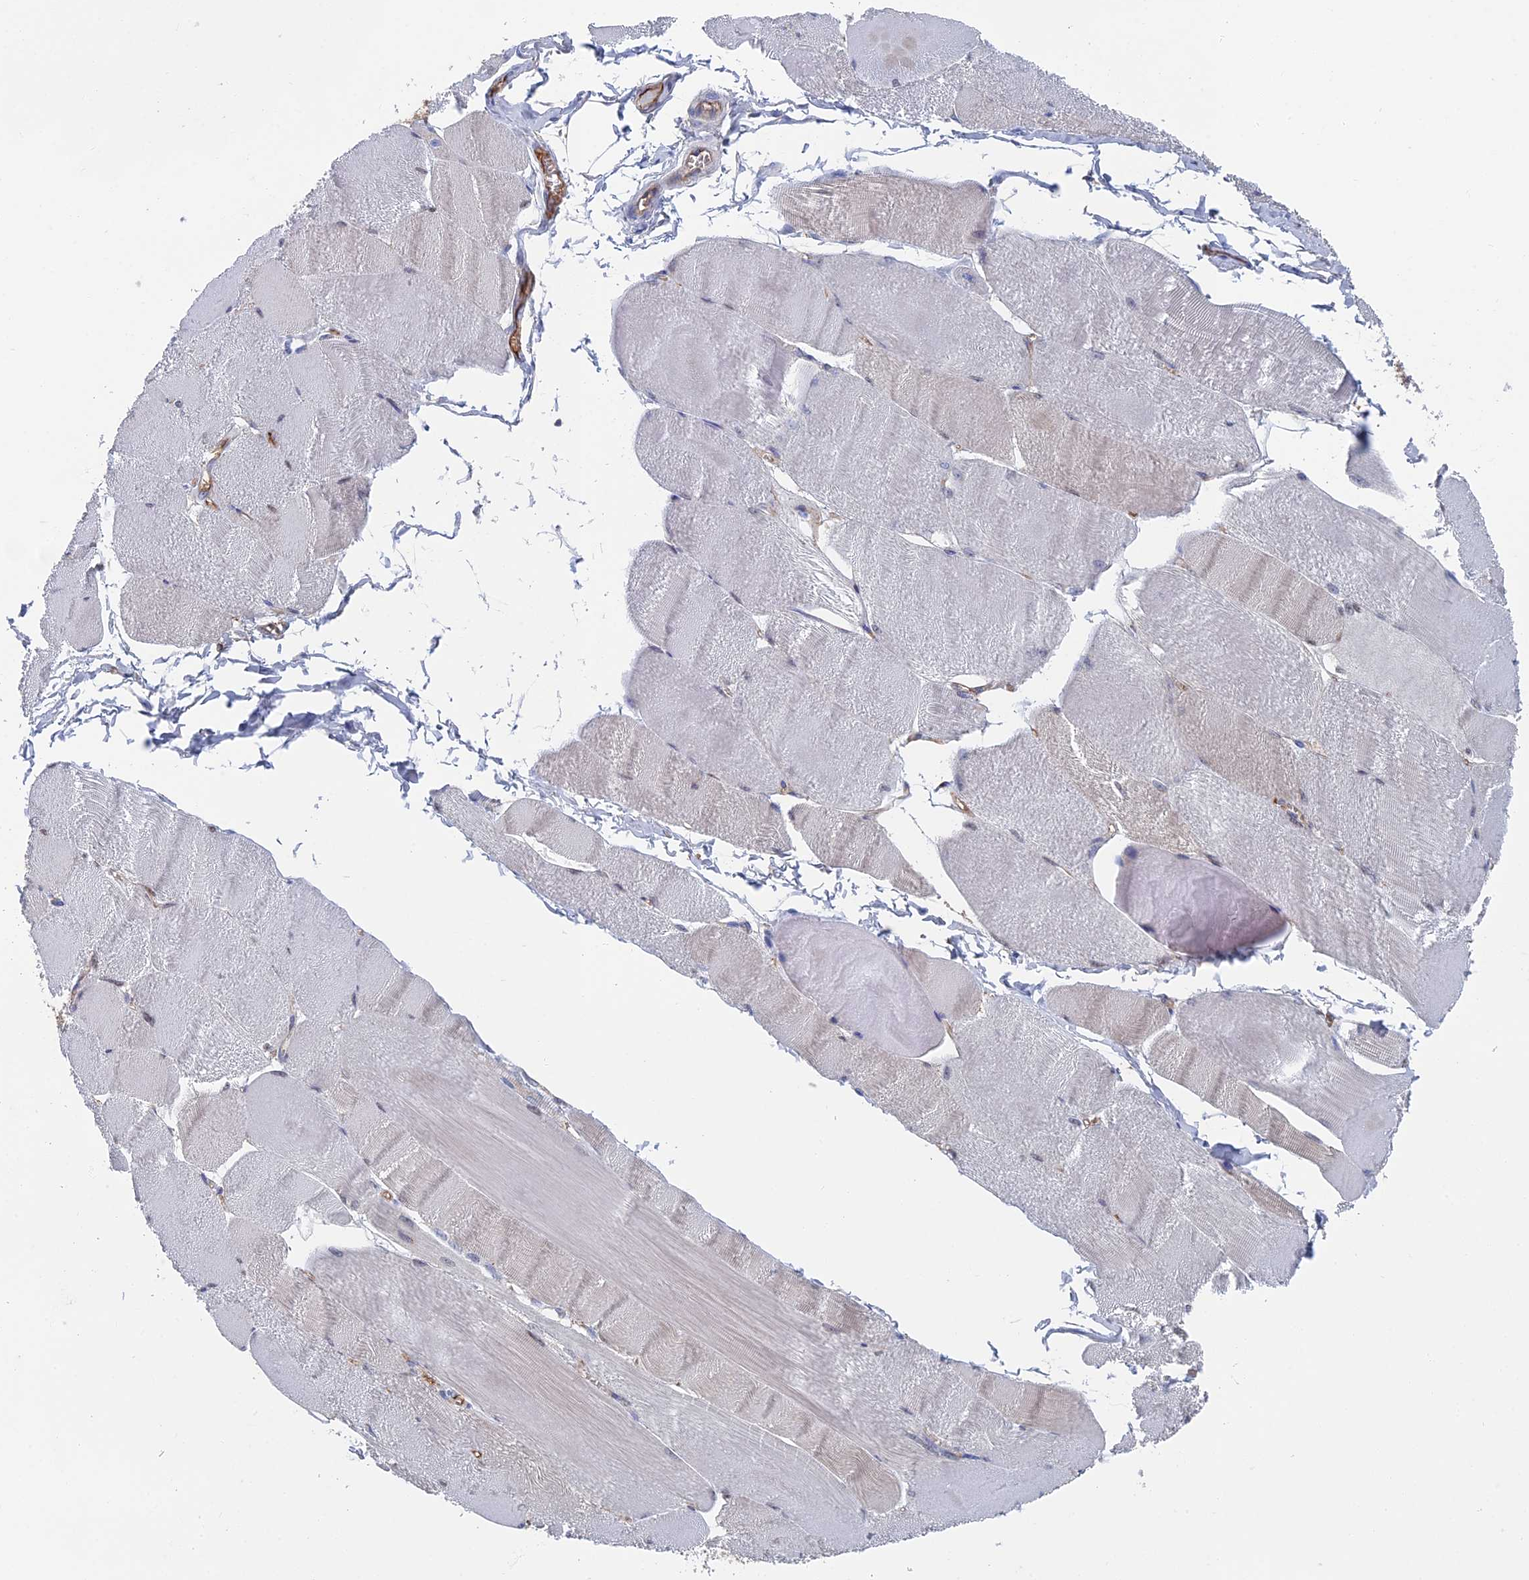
{"staining": {"intensity": "moderate", "quantity": "<25%", "location": "cytoplasmic/membranous"}, "tissue": "skeletal muscle", "cell_type": "Myocytes", "image_type": "normal", "snomed": [{"axis": "morphology", "description": "Normal tissue, NOS"}, {"axis": "morphology", "description": "Basal cell carcinoma"}, {"axis": "topography", "description": "Skeletal muscle"}], "caption": "IHC of normal skeletal muscle shows low levels of moderate cytoplasmic/membranous positivity in approximately <25% of myocytes. (DAB (3,3'-diaminobenzidine) IHC, brown staining for protein, blue staining for nuclei).", "gene": "SNX11", "patient": {"sex": "female", "age": 64}}